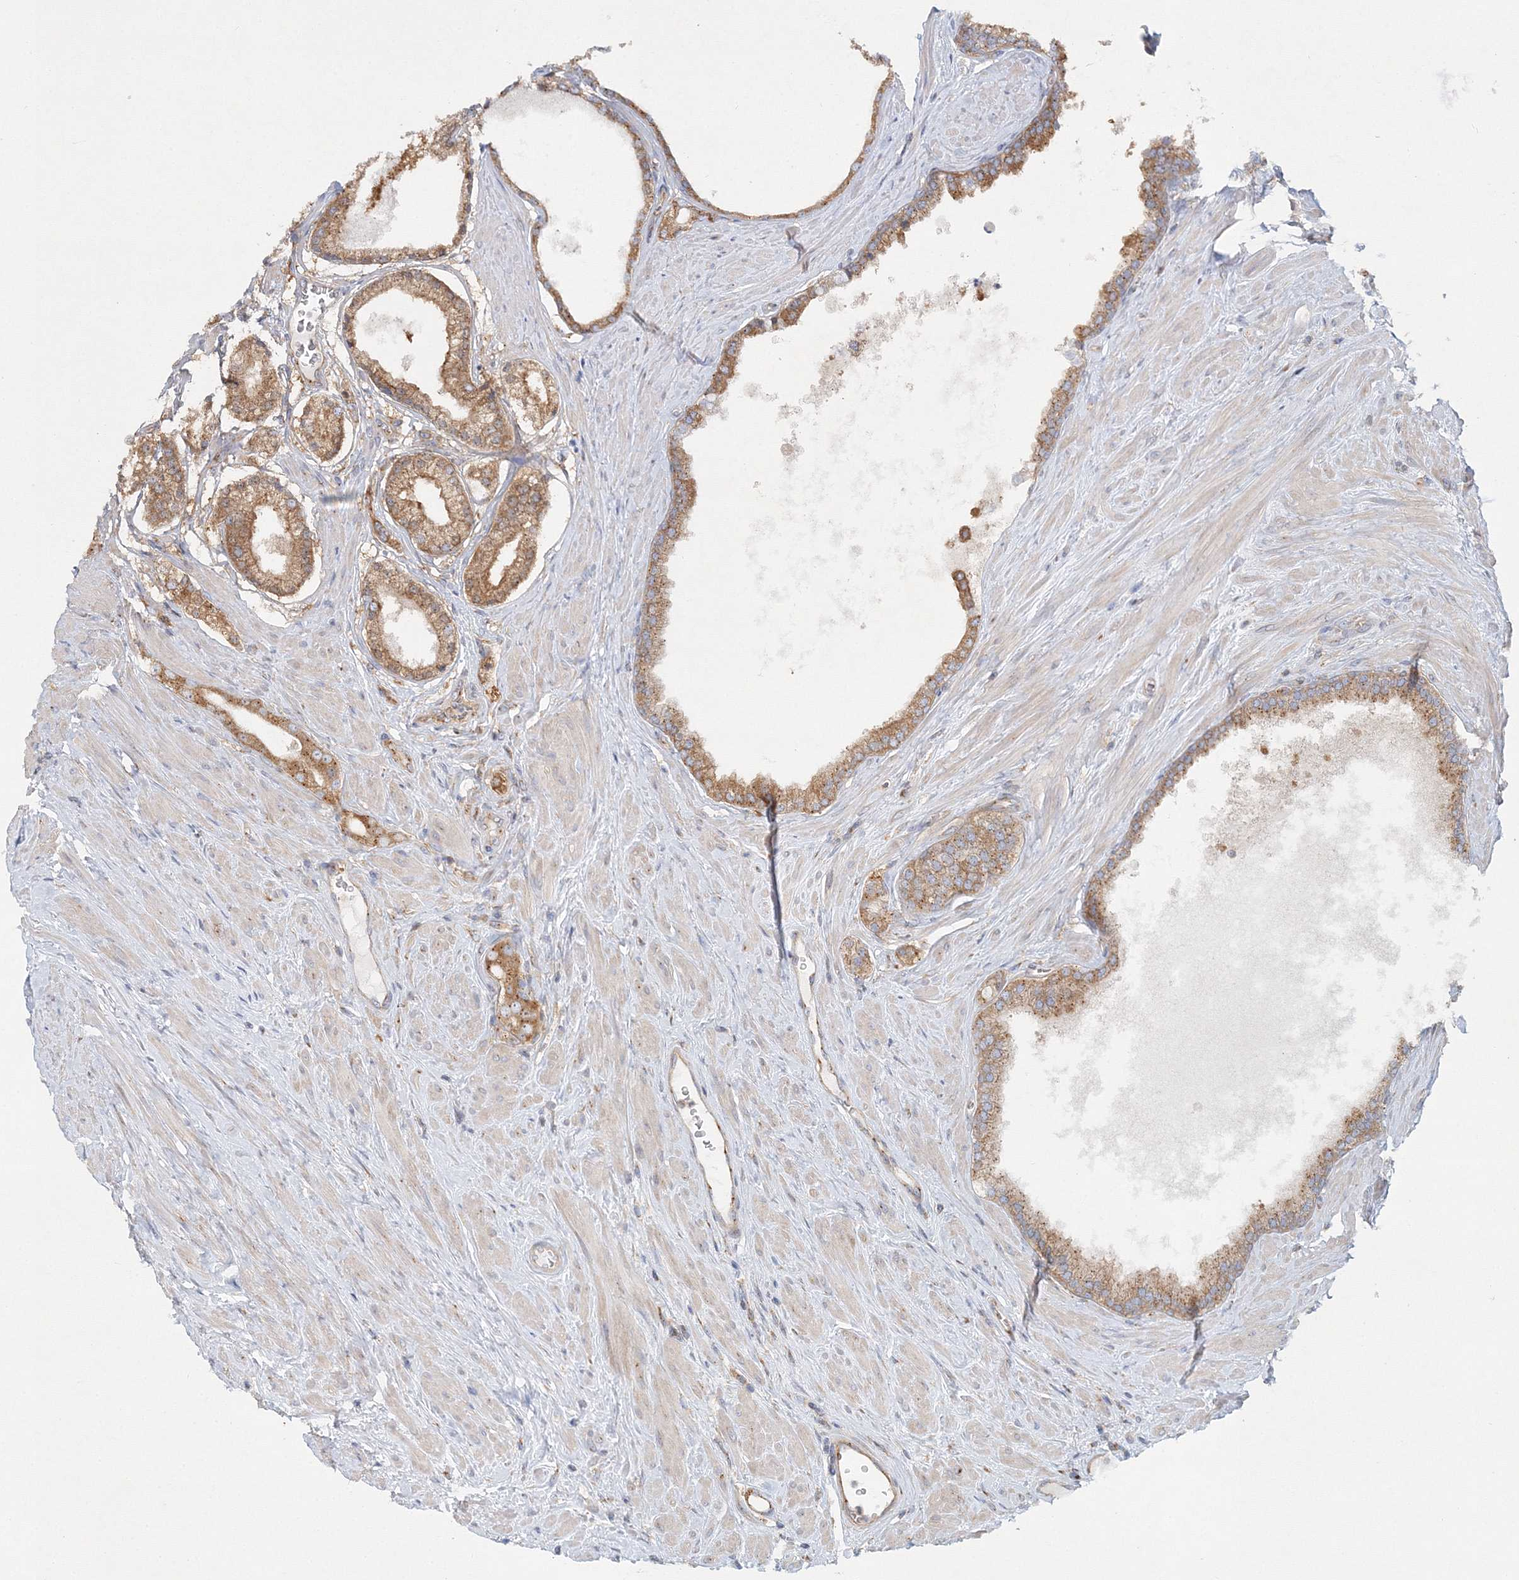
{"staining": {"intensity": "moderate", "quantity": ">75%", "location": "cytoplasmic/membranous"}, "tissue": "prostate cancer", "cell_type": "Tumor cells", "image_type": "cancer", "snomed": [{"axis": "morphology", "description": "Adenocarcinoma, Low grade"}, {"axis": "topography", "description": "Prostate"}], "caption": "Tumor cells exhibit medium levels of moderate cytoplasmic/membranous positivity in about >75% of cells in low-grade adenocarcinoma (prostate).", "gene": "SEC23IP", "patient": {"sex": "male", "age": 62}}